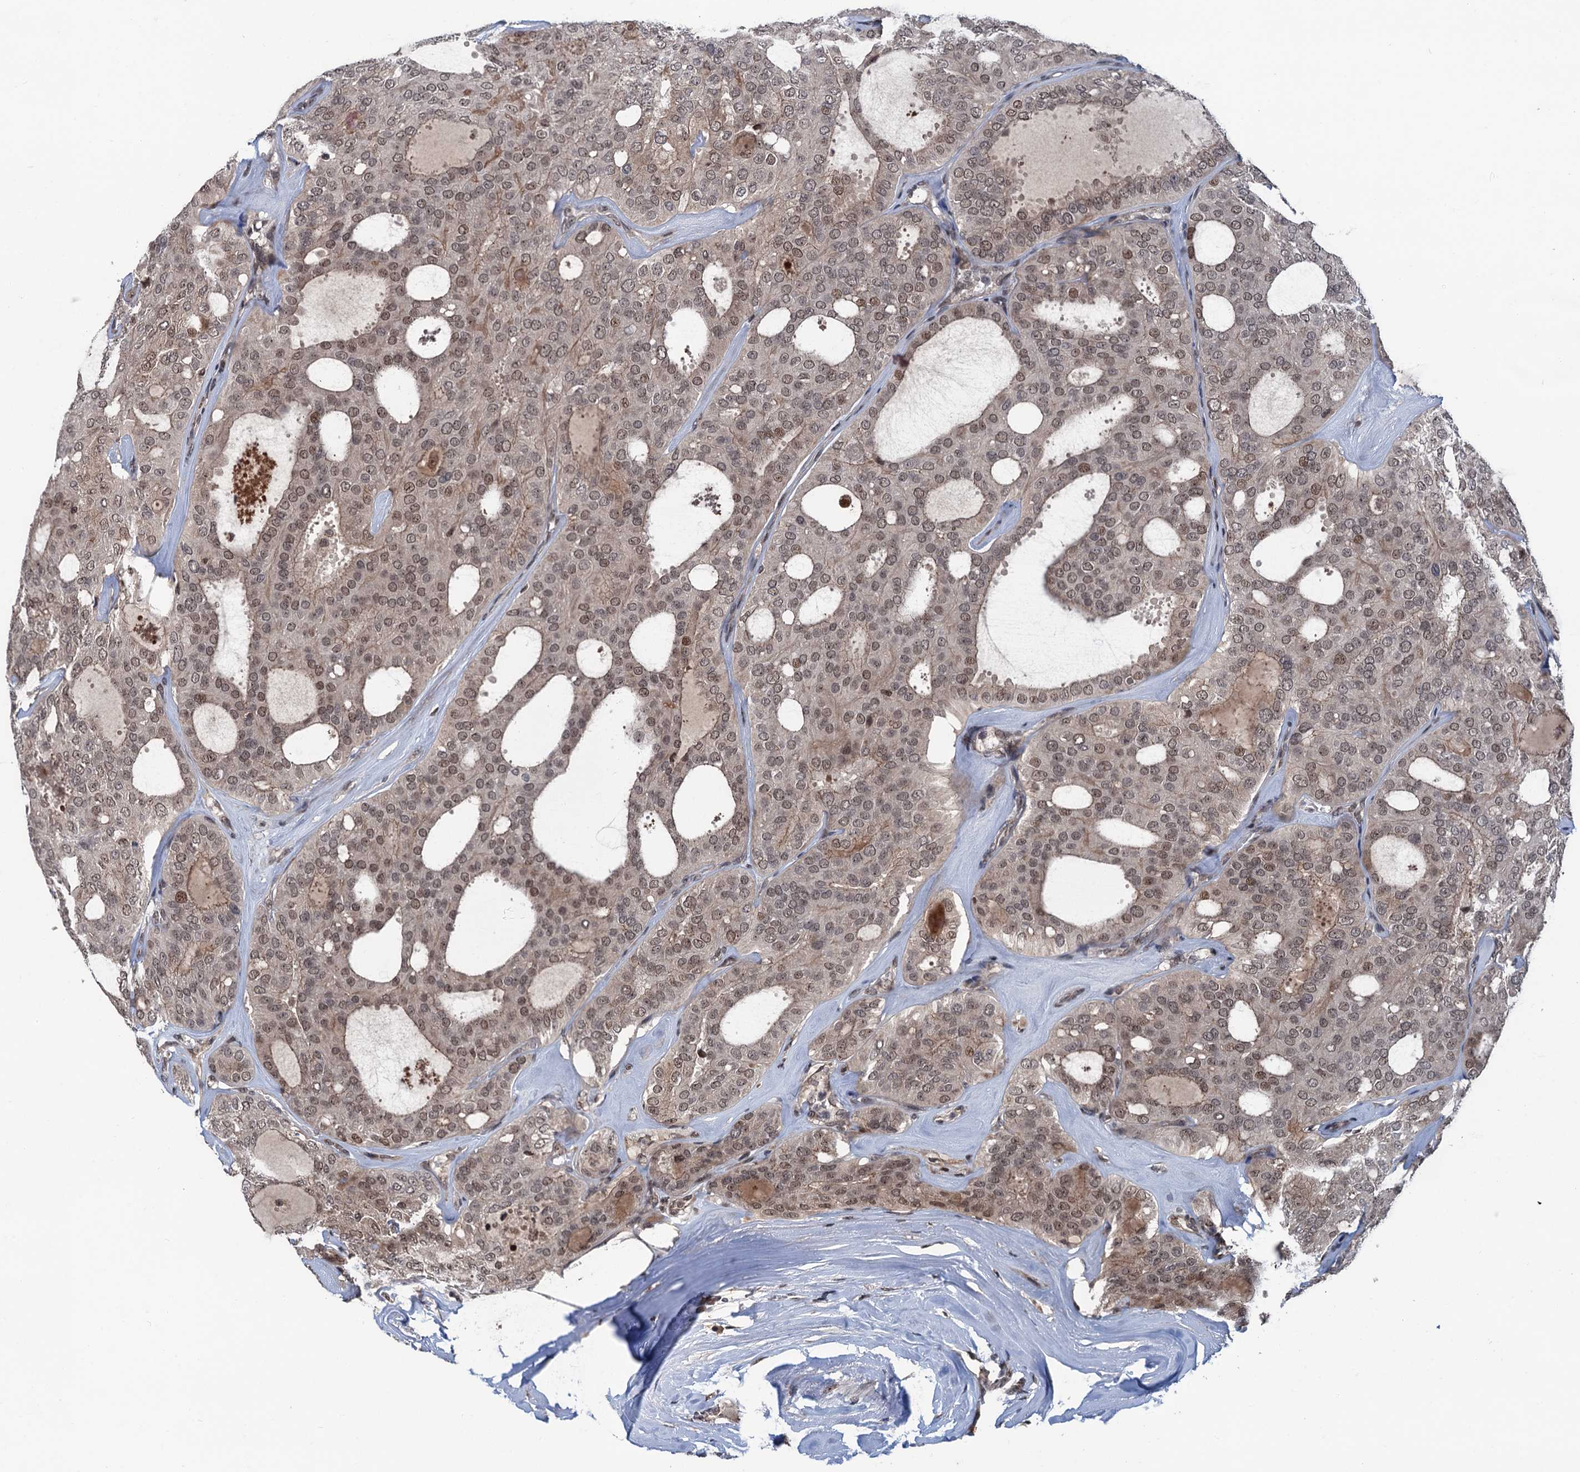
{"staining": {"intensity": "moderate", "quantity": ">75%", "location": "nuclear"}, "tissue": "thyroid cancer", "cell_type": "Tumor cells", "image_type": "cancer", "snomed": [{"axis": "morphology", "description": "Follicular adenoma carcinoma, NOS"}, {"axis": "topography", "description": "Thyroid gland"}], "caption": "Immunohistochemical staining of thyroid follicular adenoma carcinoma reveals moderate nuclear protein staining in approximately >75% of tumor cells.", "gene": "RASSF4", "patient": {"sex": "male", "age": 75}}